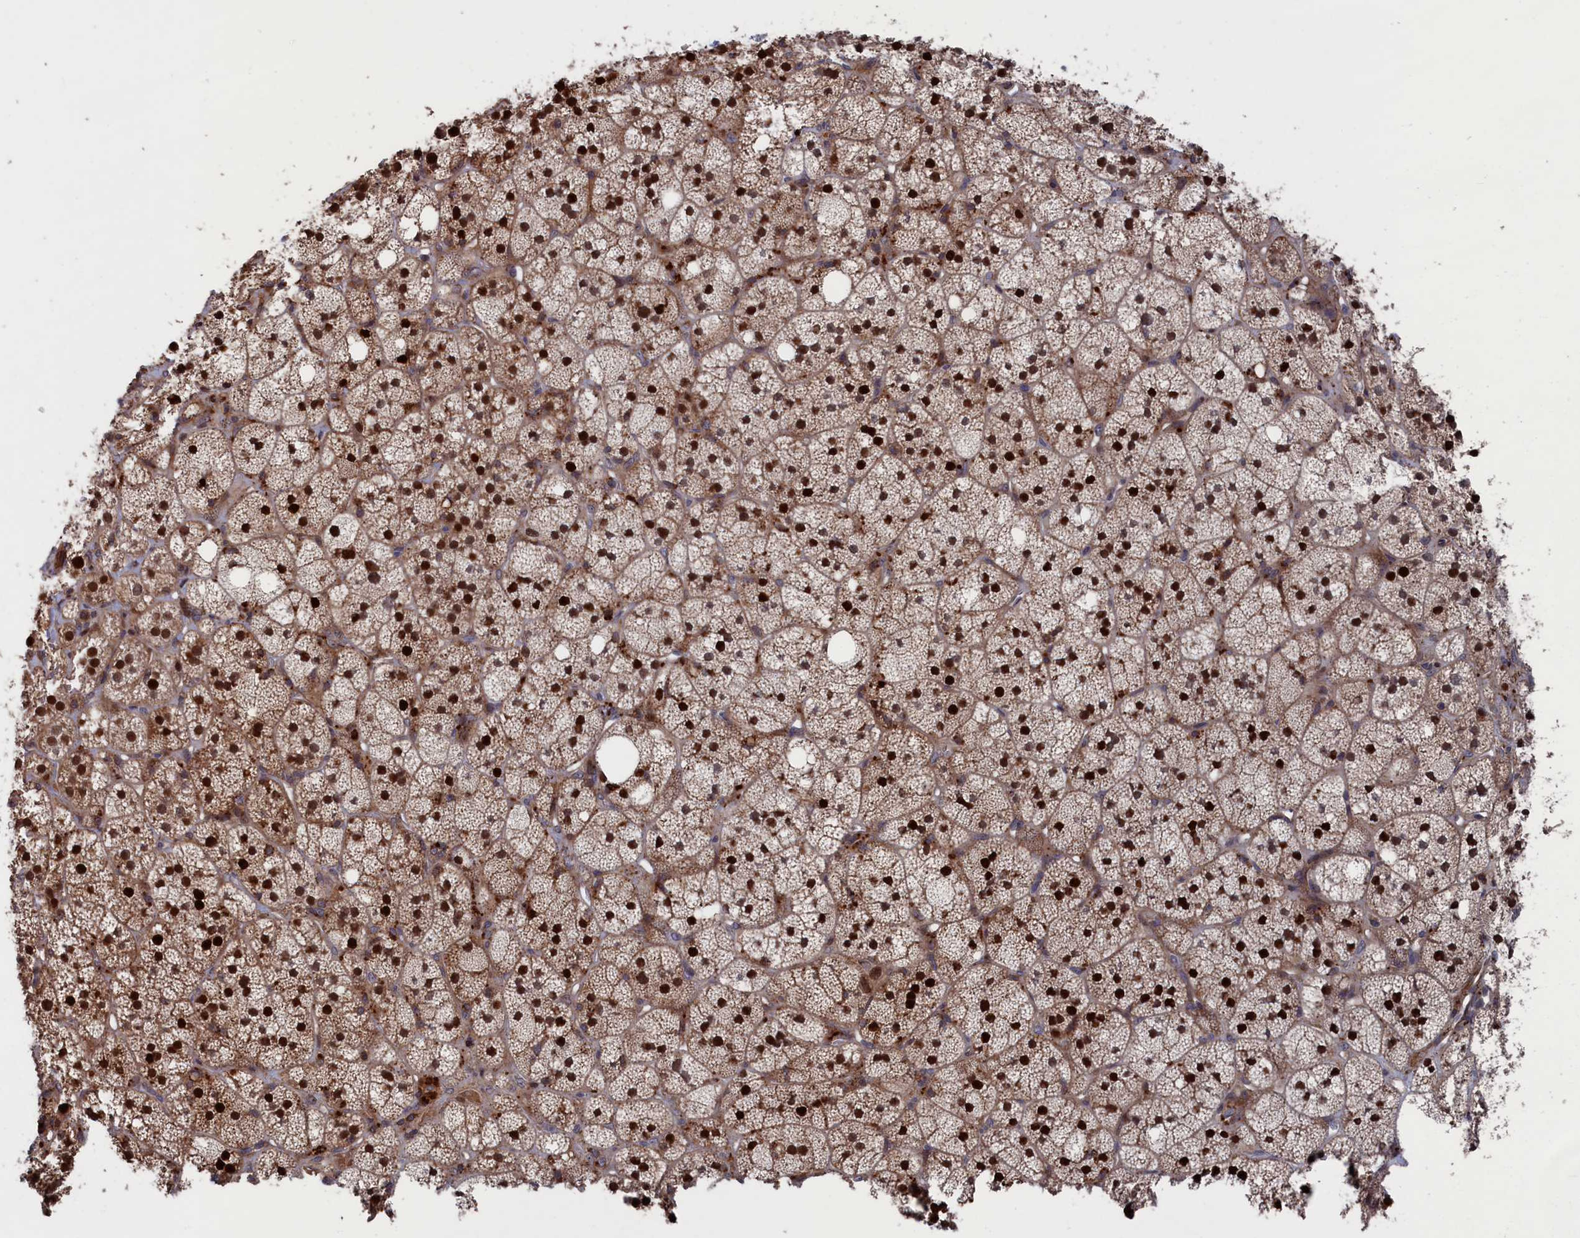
{"staining": {"intensity": "strong", "quantity": "25%-75%", "location": "cytoplasmic/membranous,nuclear"}, "tissue": "adrenal gland", "cell_type": "Glandular cells", "image_type": "normal", "snomed": [{"axis": "morphology", "description": "Normal tissue, NOS"}, {"axis": "topography", "description": "Adrenal gland"}], "caption": "Human adrenal gland stained for a protein (brown) exhibits strong cytoplasmic/membranous,nuclear positive positivity in about 25%-75% of glandular cells.", "gene": "PLA2G15", "patient": {"sex": "male", "age": 61}}